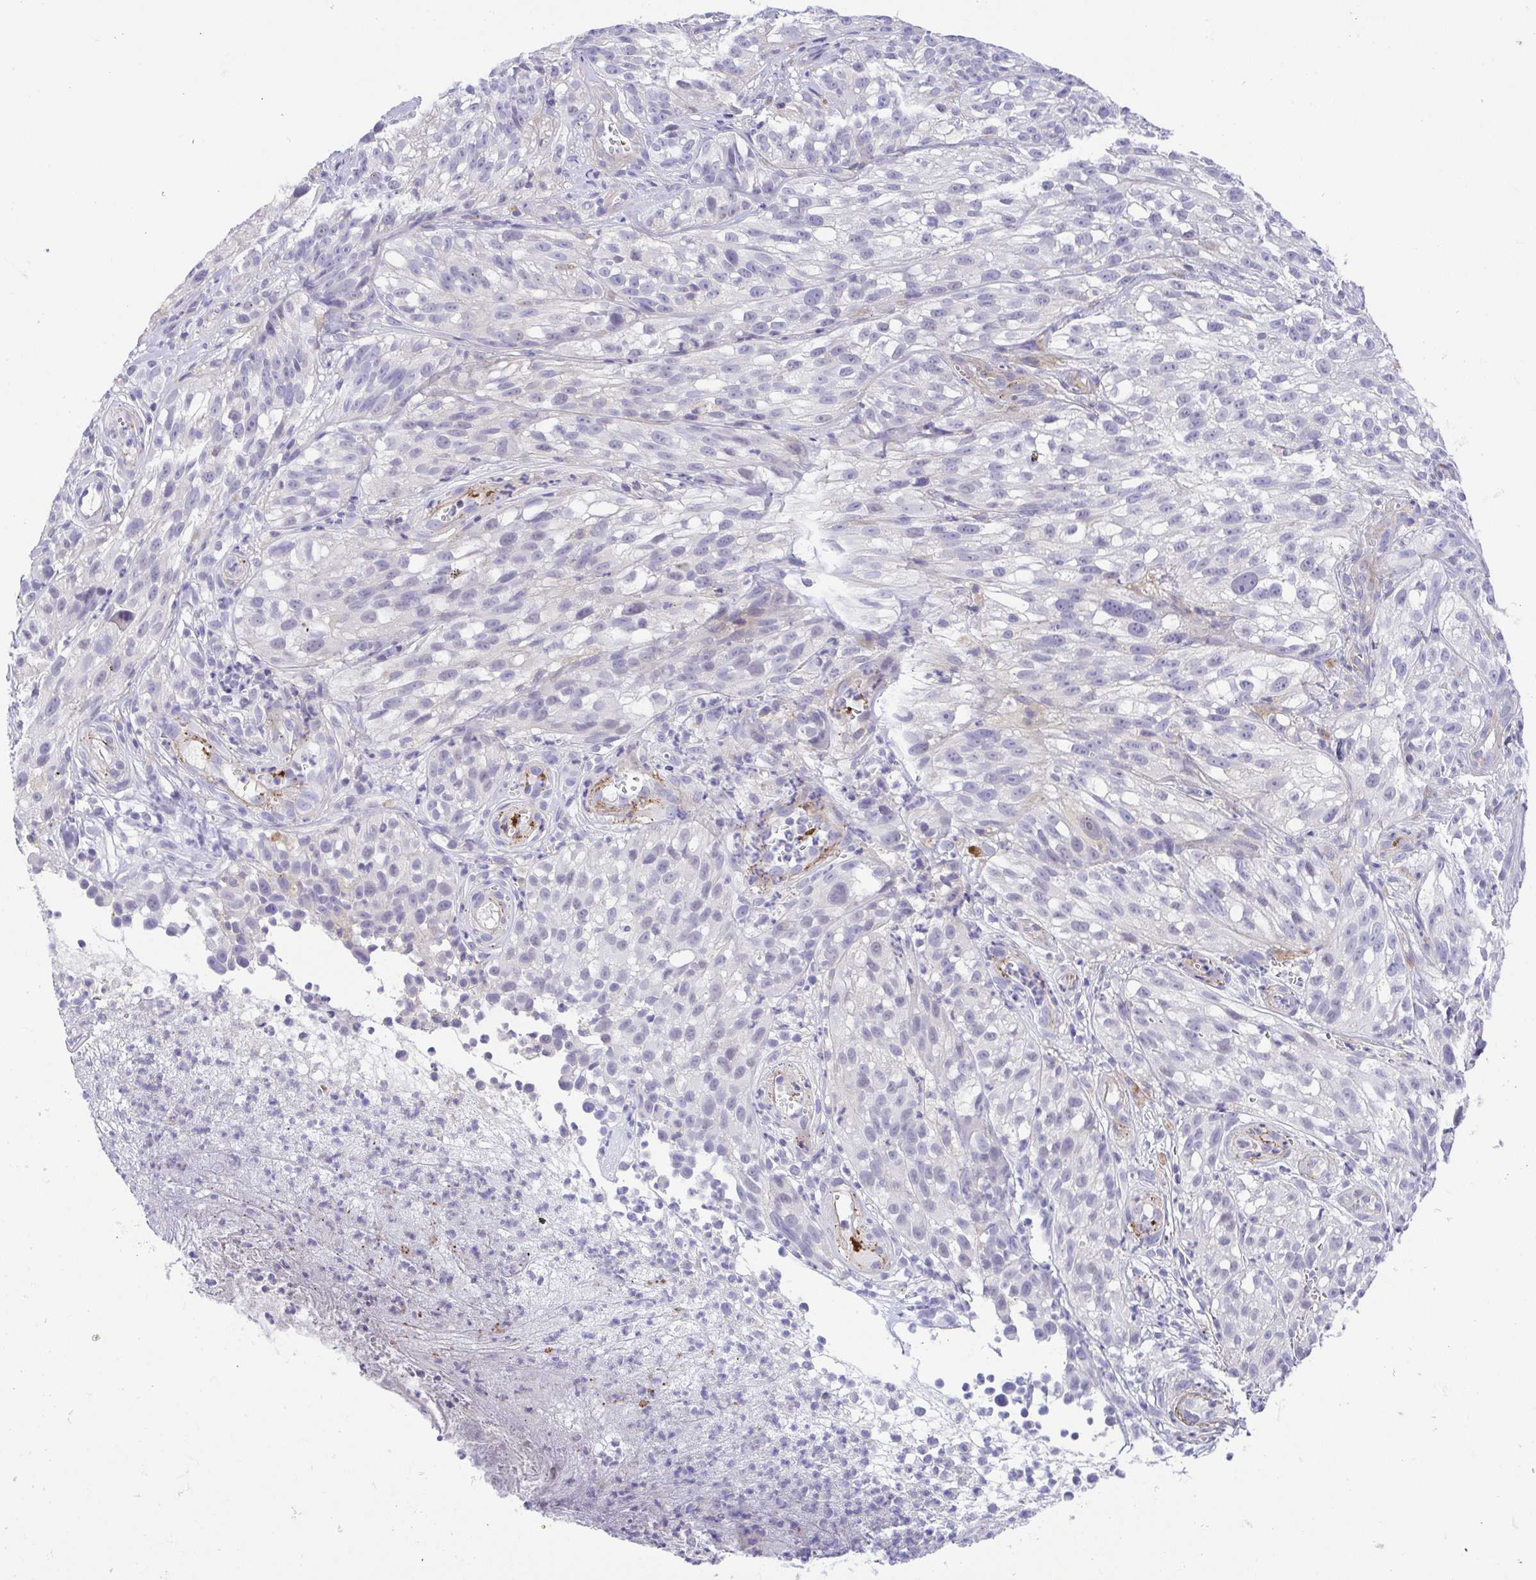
{"staining": {"intensity": "negative", "quantity": "none", "location": "none"}, "tissue": "melanoma", "cell_type": "Tumor cells", "image_type": "cancer", "snomed": [{"axis": "morphology", "description": "Malignant melanoma, NOS"}, {"axis": "topography", "description": "Skin"}], "caption": "Micrograph shows no protein positivity in tumor cells of melanoma tissue.", "gene": "PRR14L", "patient": {"sex": "female", "age": 85}}